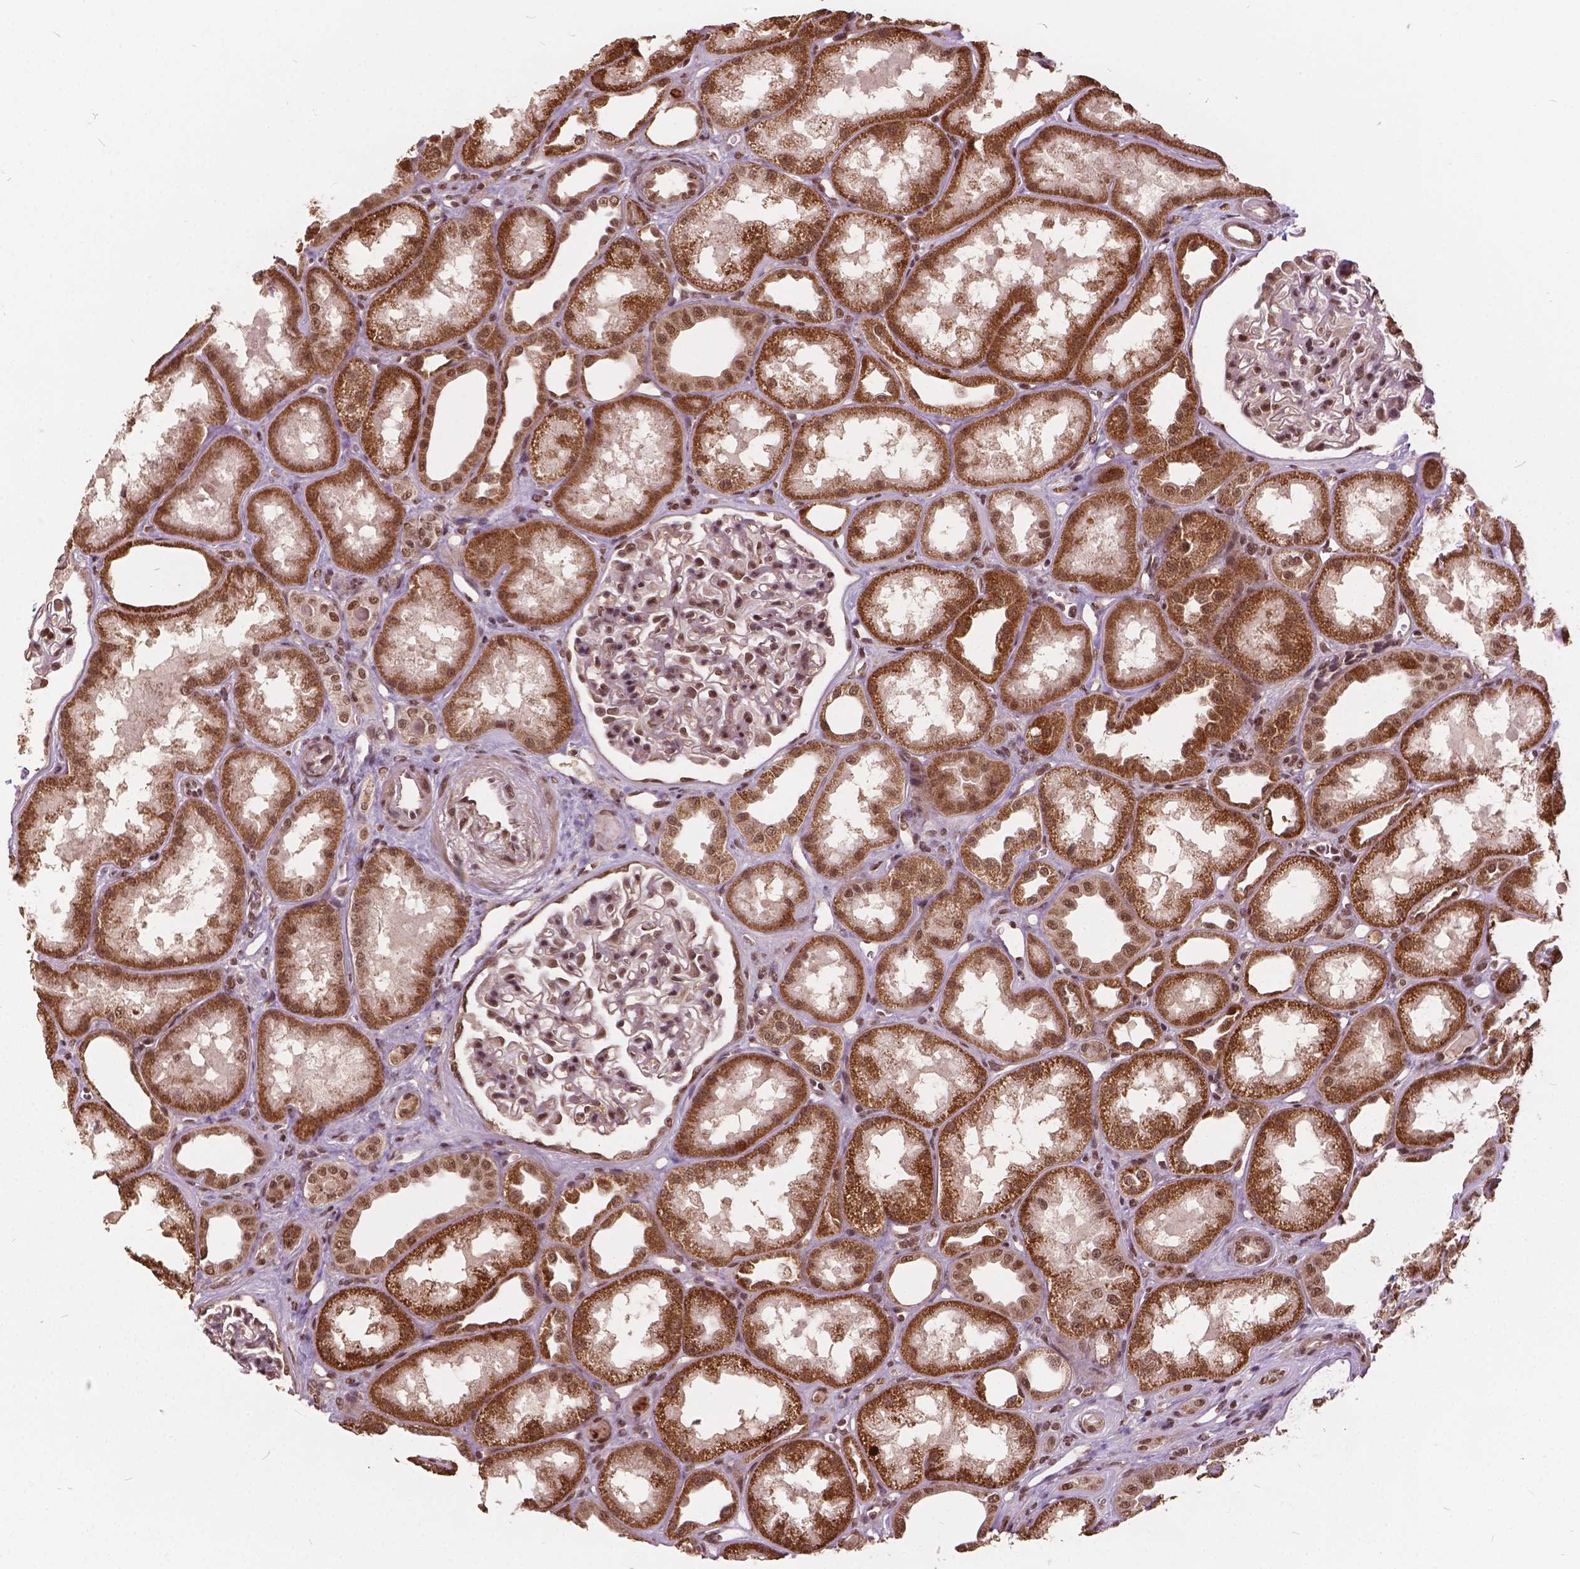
{"staining": {"intensity": "moderate", "quantity": "25%-75%", "location": "nuclear"}, "tissue": "kidney", "cell_type": "Cells in glomeruli", "image_type": "normal", "snomed": [{"axis": "morphology", "description": "Normal tissue, NOS"}, {"axis": "topography", "description": "Kidney"}], "caption": "About 25%-75% of cells in glomeruli in normal kidney demonstrate moderate nuclear protein positivity as visualized by brown immunohistochemical staining.", "gene": "GPS2", "patient": {"sex": "male", "age": 61}}